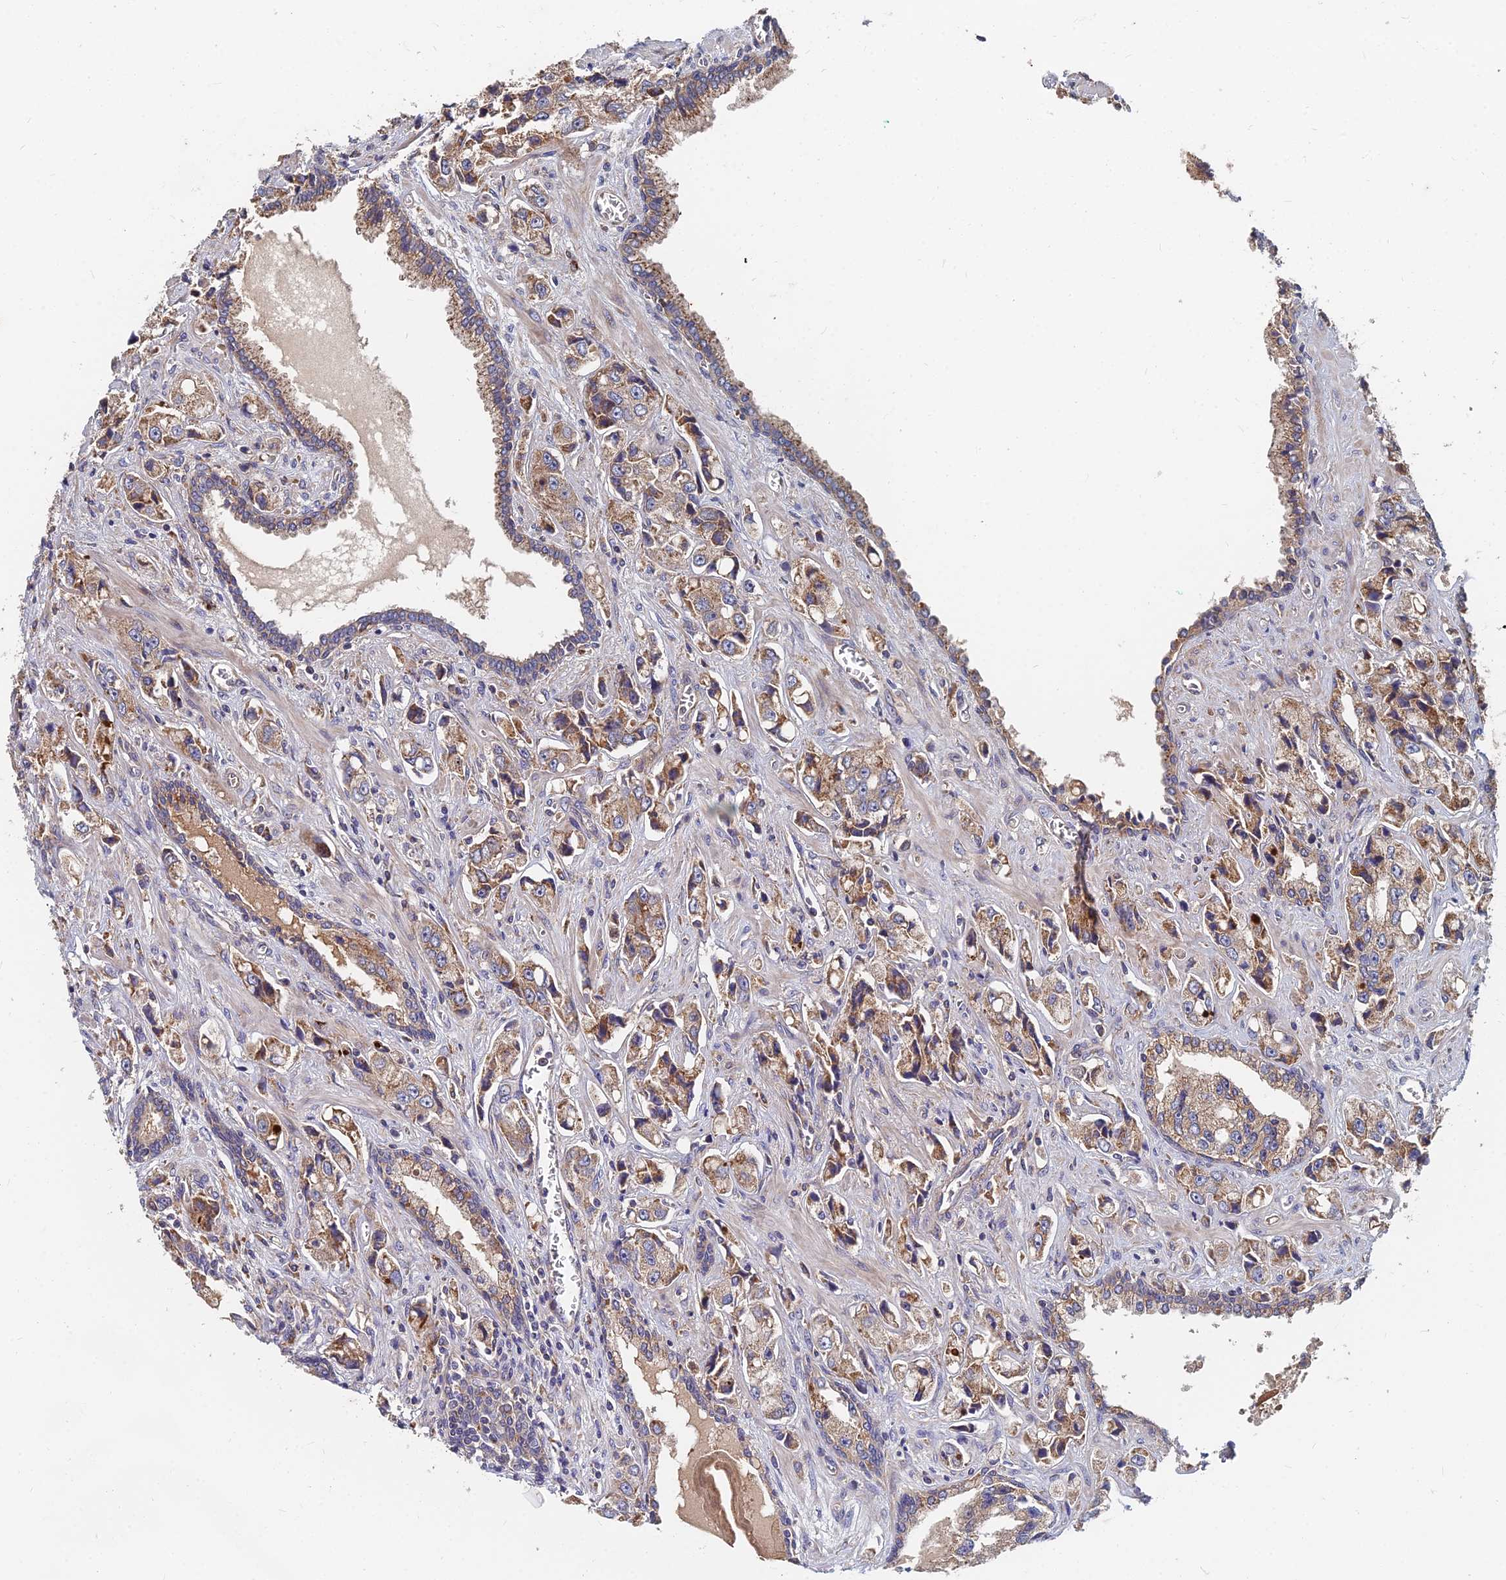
{"staining": {"intensity": "moderate", "quantity": ">75%", "location": "cytoplasmic/membranous"}, "tissue": "prostate cancer", "cell_type": "Tumor cells", "image_type": "cancer", "snomed": [{"axis": "morphology", "description": "Adenocarcinoma, High grade"}, {"axis": "topography", "description": "Prostate"}], "caption": "A brown stain labels moderate cytoplasmic/membranous expression of a protein in human prostate cancer (high-grade adenocarcinoma) tumor cells.", "gene": "CCZ1", "patient": {"sex": "male", "age": 74}}